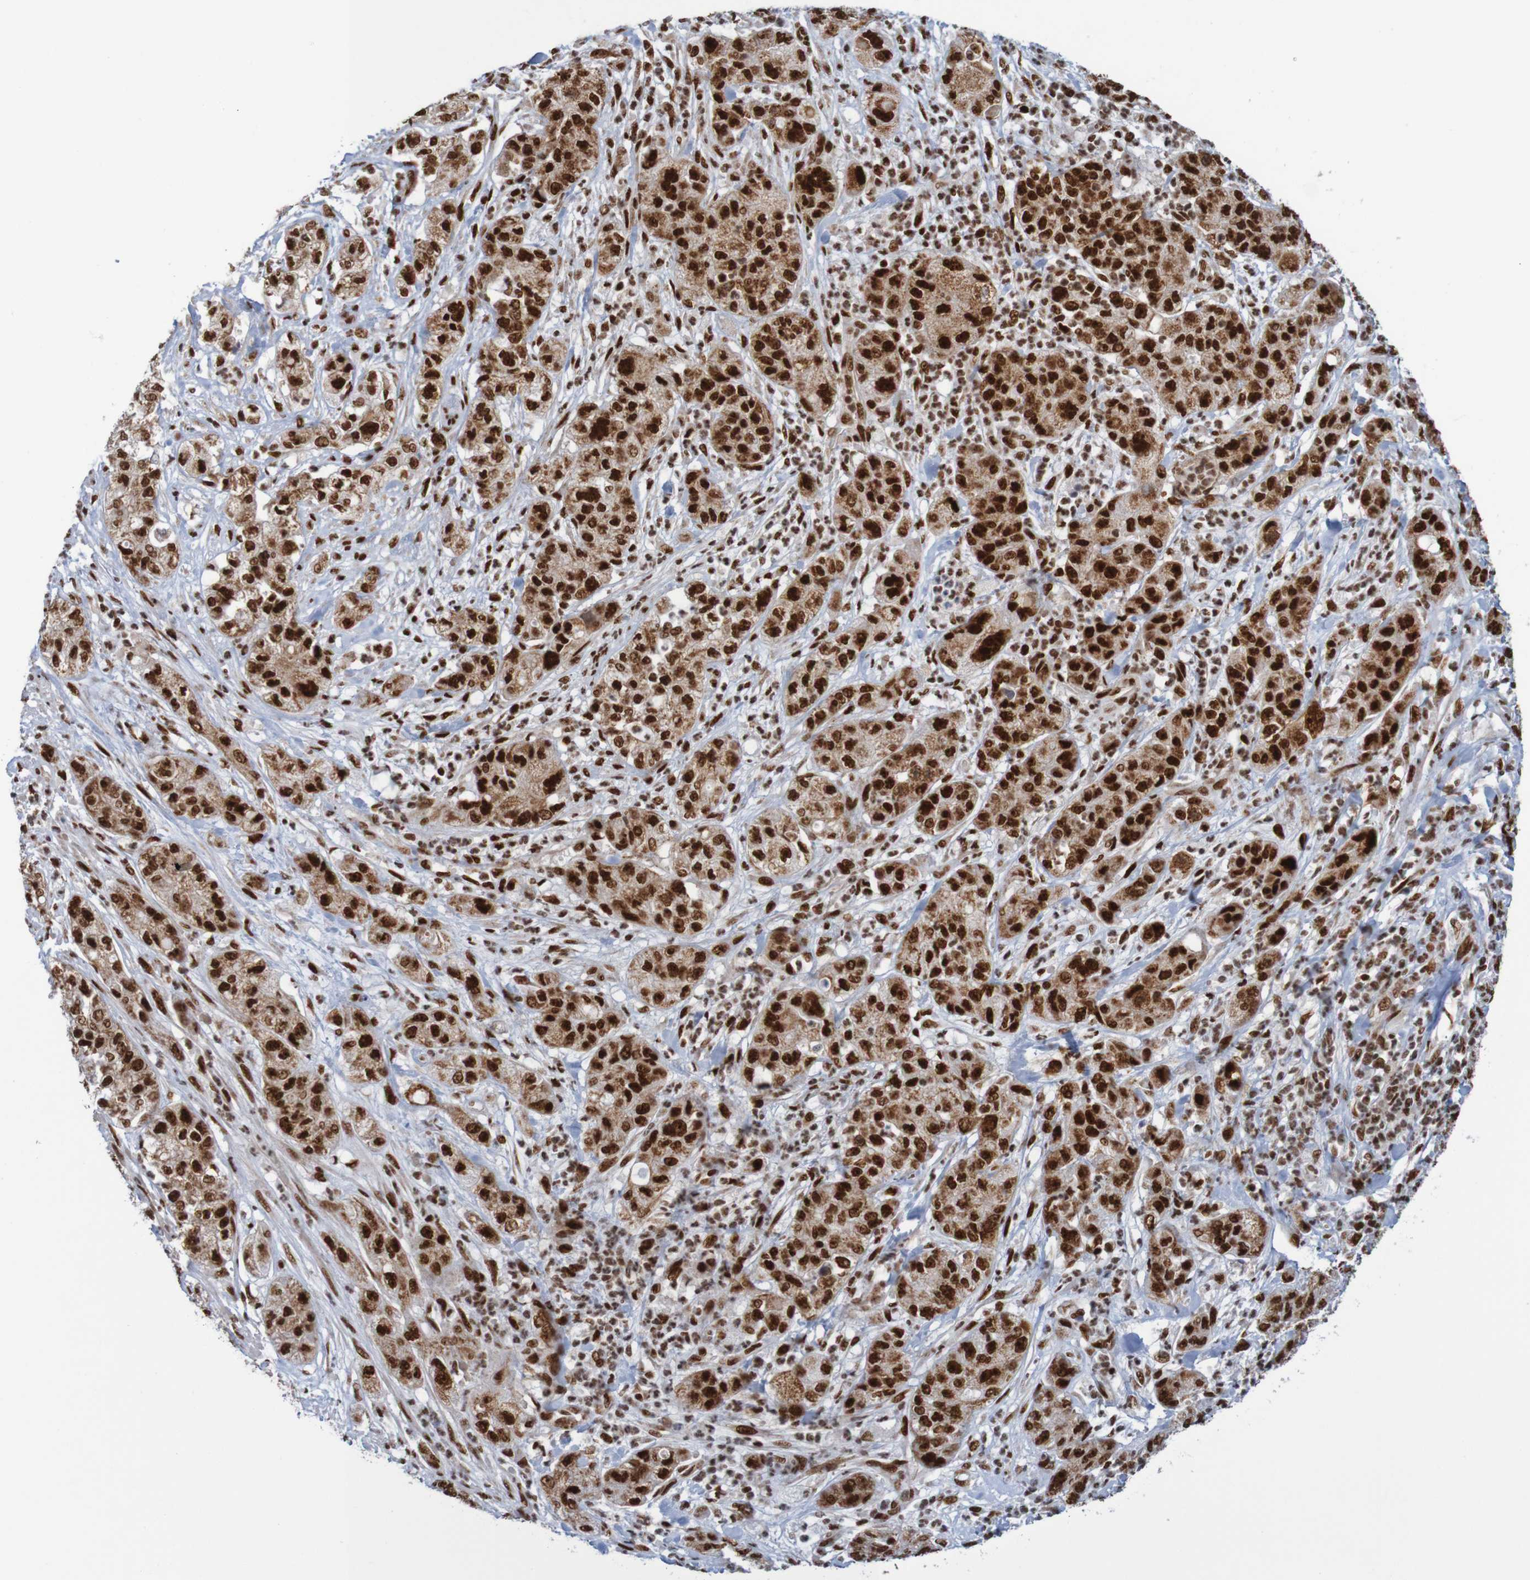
{"staining": {"intensity": "strong", "quantity": ">75%", "location": "nuclear"}, "tissue": "pancreatic cancer", "cell_type": "Tumor cells", "image_type": "cancer", "snomed": [{"axis": "morphology", "description": "Adenocarcinoma, NOS"}, {"axis": "topography", "description": "Pancreas"}], "caption": "About >75% of tumor cells in human adenocarcinoma (pancreatic) show strong nuclear protein staining as visualized by brown immunohistochemical staining.", "gene": "THRAP3", "patient": {"sex": "female", "age": 78}}